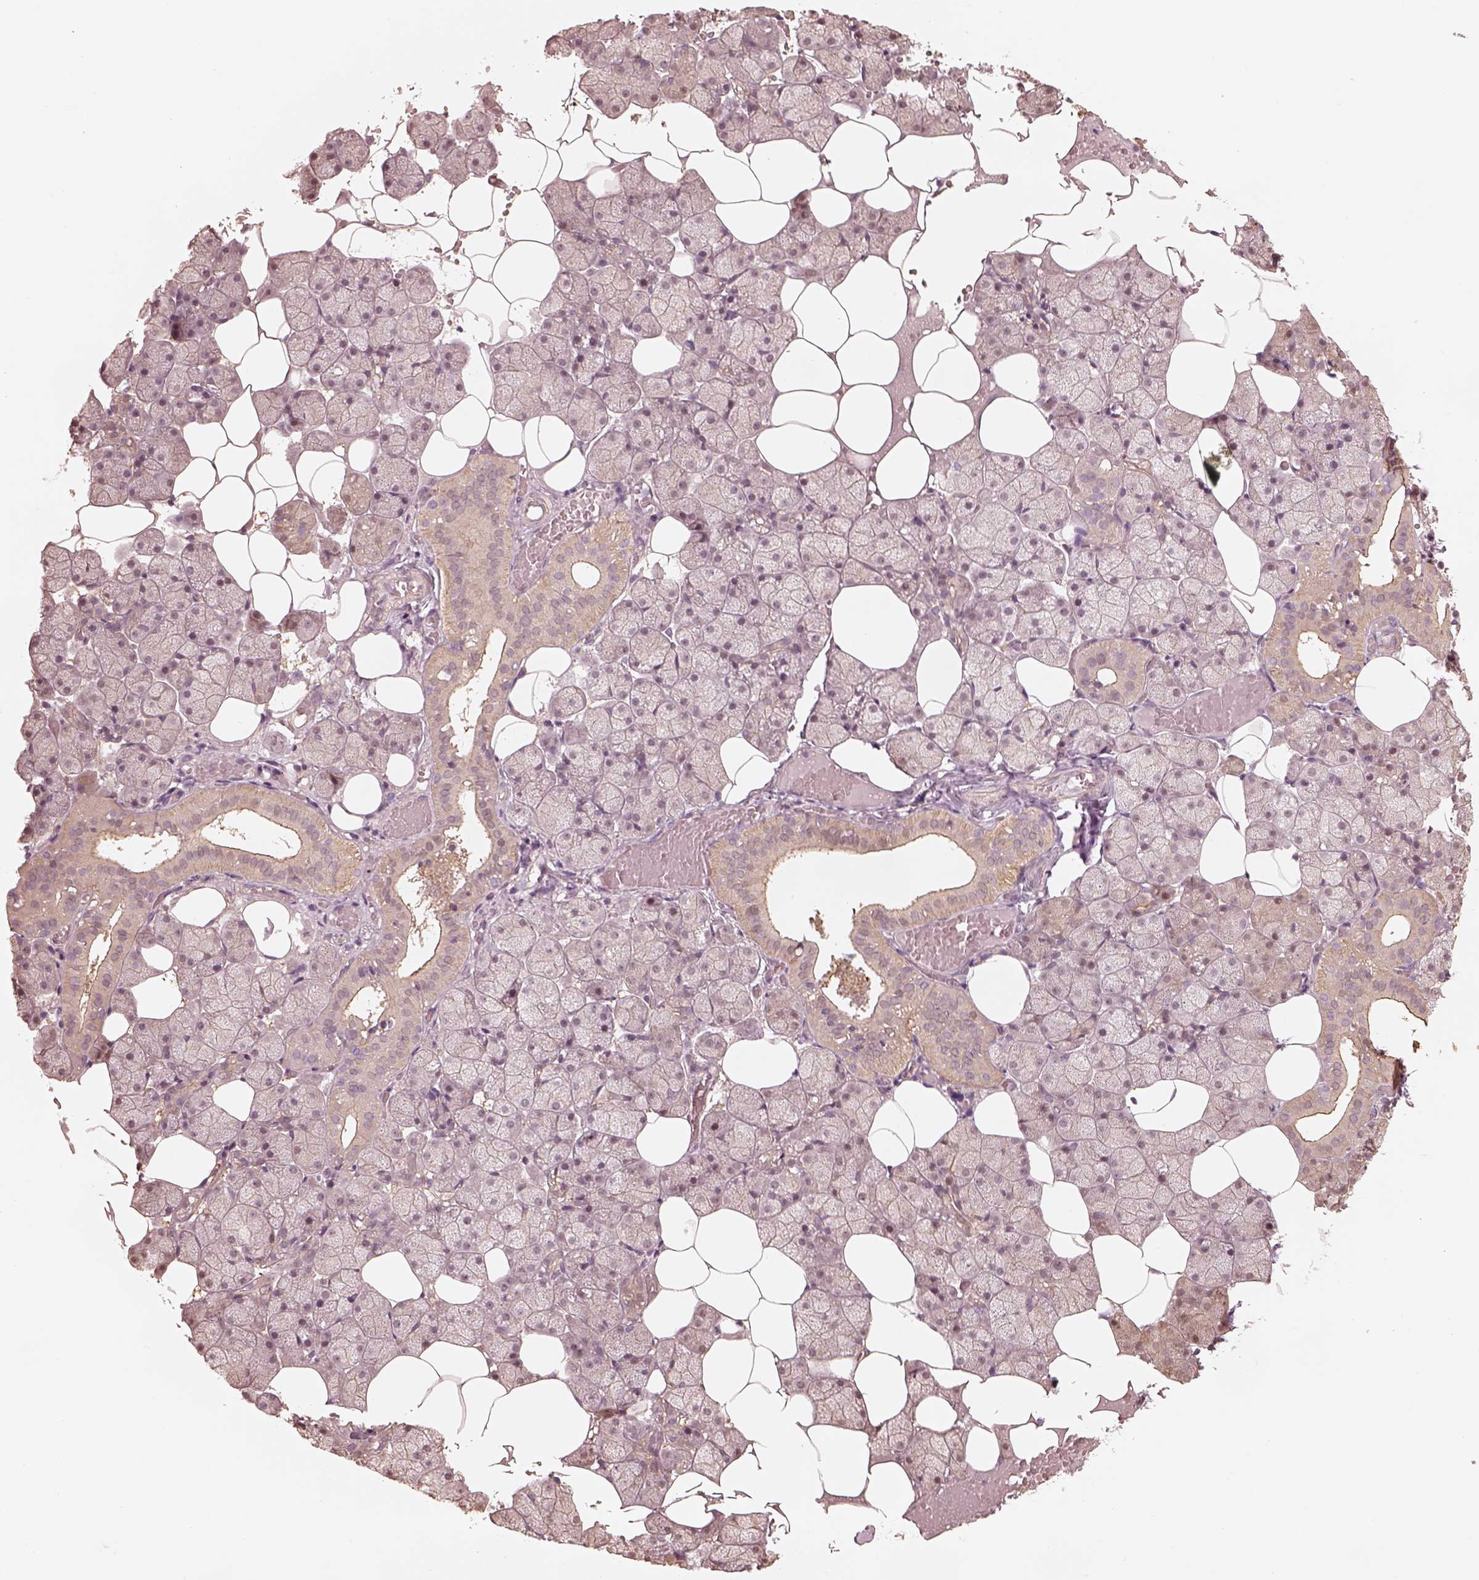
{"staining": {"intensity": "weak", "quantity": "25%-75%", "location": "cytoplasmic/membranous"}, "tissue": "salivary gland", "cell_type": "Glandular cells", "image_type": "normal", "snomed": [{"axis": "morphology", "description": "Normal tissue, NOS"}, {"axis": "topography", "description": "Salivary gland"}], "caption": "Protein expression analysis of normal human salivary gland reveals weak cytoplasmic/membranous staining in about 25%-75% of glandular cells. (DAB = brown stain, brightfield microscopy at high magnification).", "gene": "KIF5C", "patient": {"sex": "male", "age": 38}}